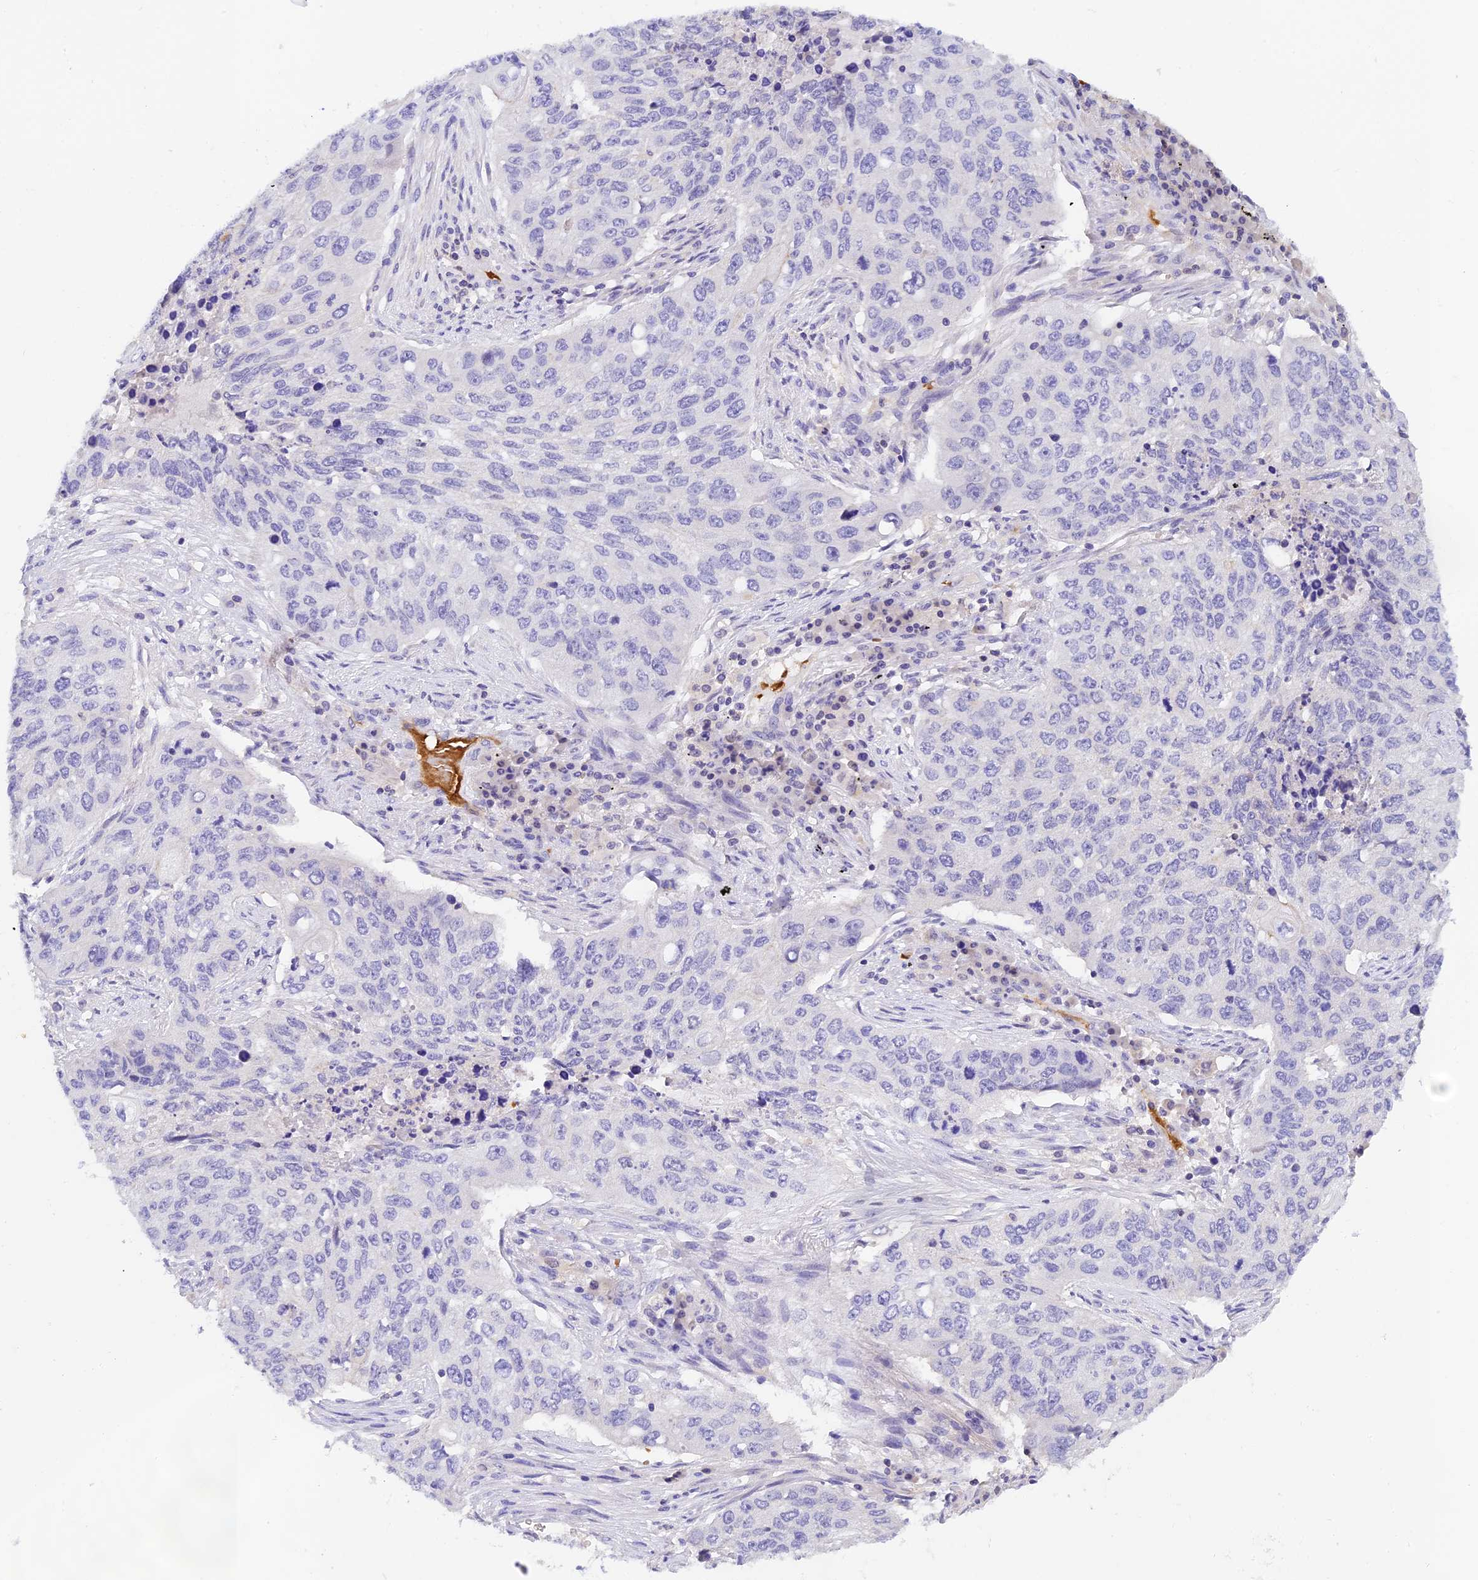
{"staining": {"intensity": "negative", "quantity": "none", "location": "none"}, "tissue": "lung cancer", "cell_type": "Tumor cells", "image_type": "cancer", "snomed": [{"axis": "morphology", "description": "Squamous cell carcinoma, NOS"}, {"axis": "topography", "description": "Lung"}], "caption": "Tumor cells are negative for protein expression in human lung cancer (squamous cell carcinoma).", "gene": "HDHD2", "patient": {"sex": "female", "age": 63}}